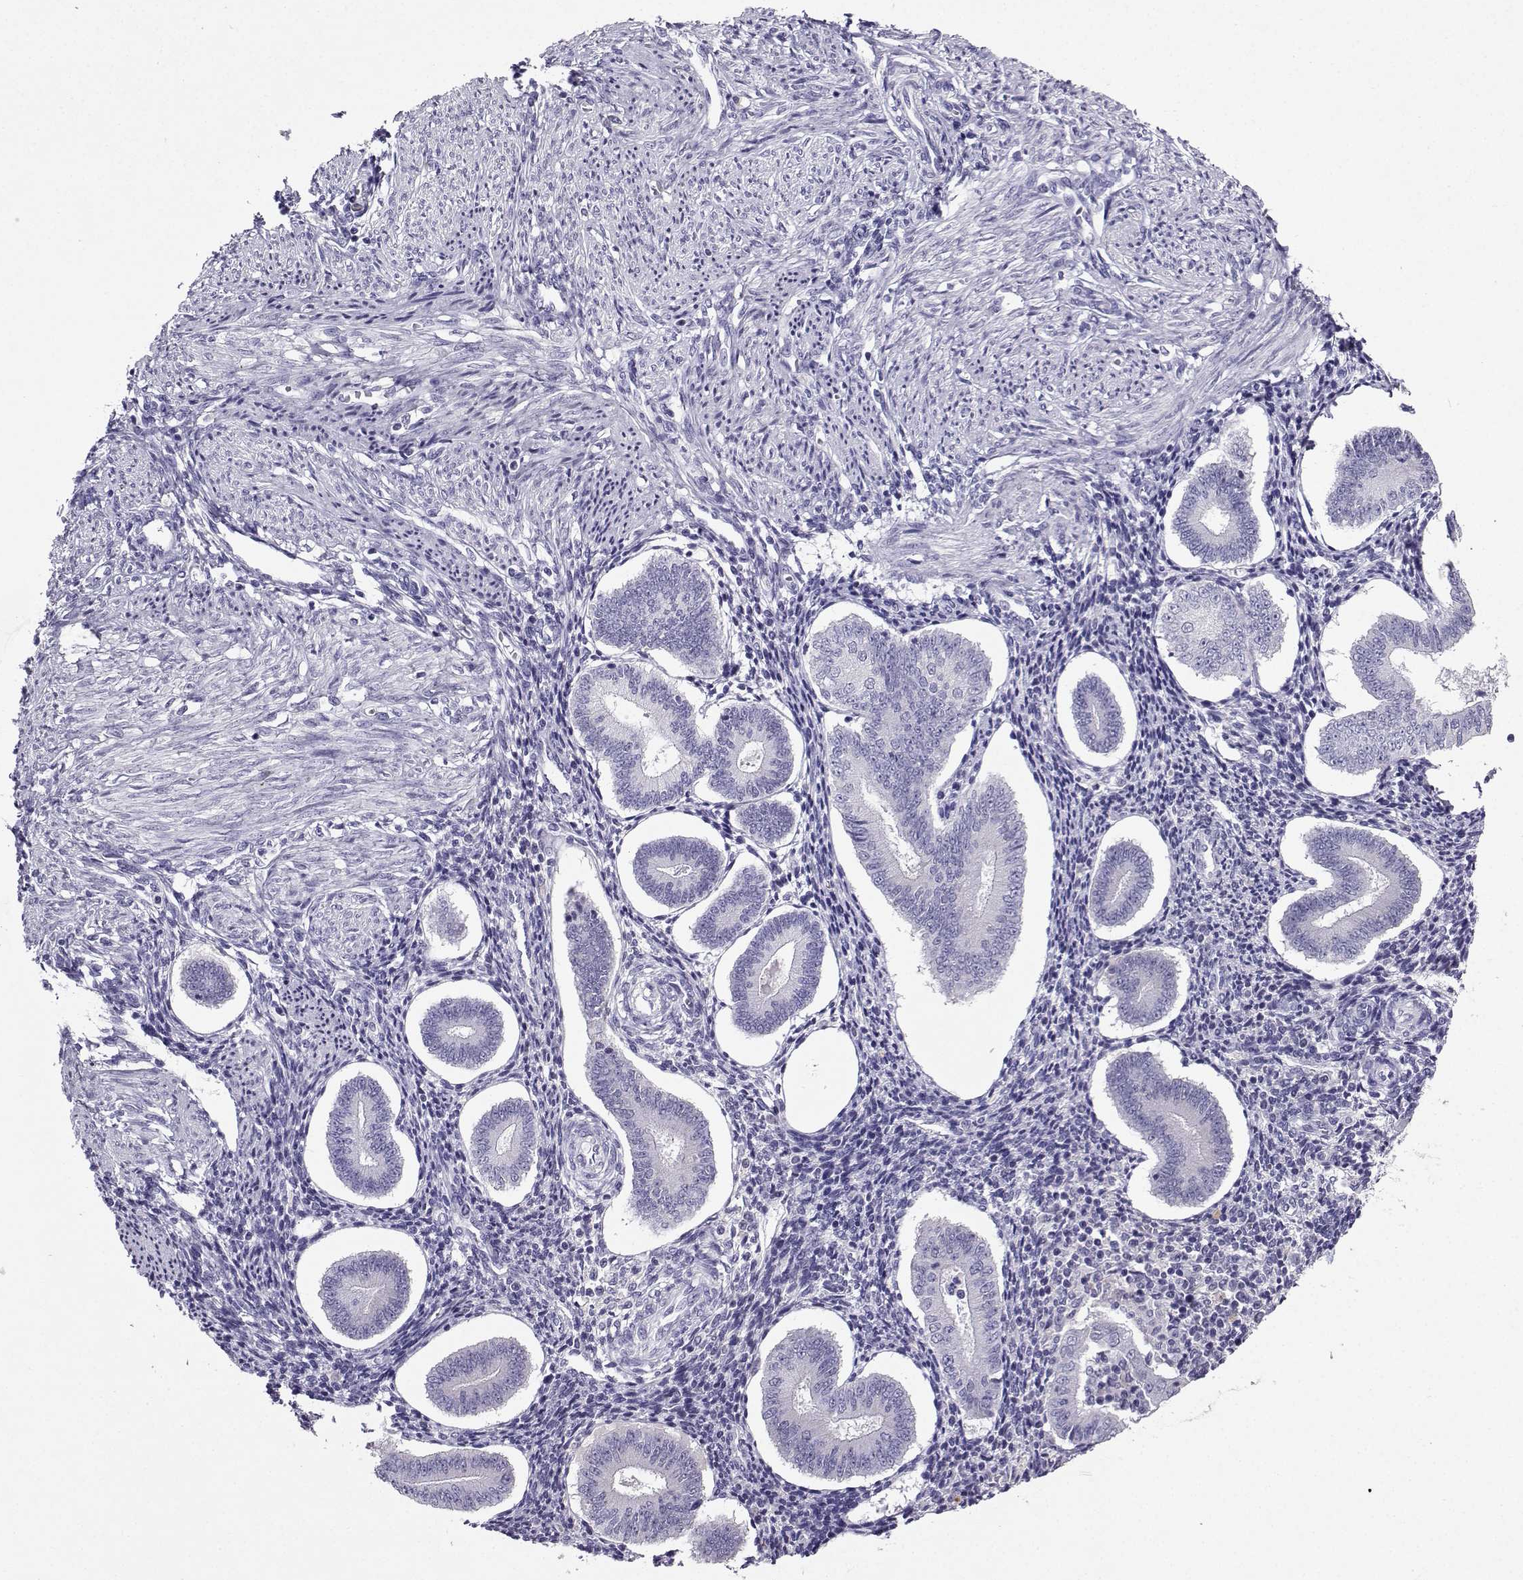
{"staining": {"intensity": "negative", "quantity": "none", "location": "none"}, "tissue": "endometrium", "cell_type": "Cells in endometrial stroma", "image_type": "normal", "snomed": [{"axis": "morphology", "description": "Normal tissue, NOS"}, {"axis": "topography", "description": "Endometrium"}], "caption": "An image of endometrium stained for a protein demonstrates no brown staining in cells in endometrial stroma.", "gene": "GRIK4", "patient": {"sex": "female", "age": 40}}